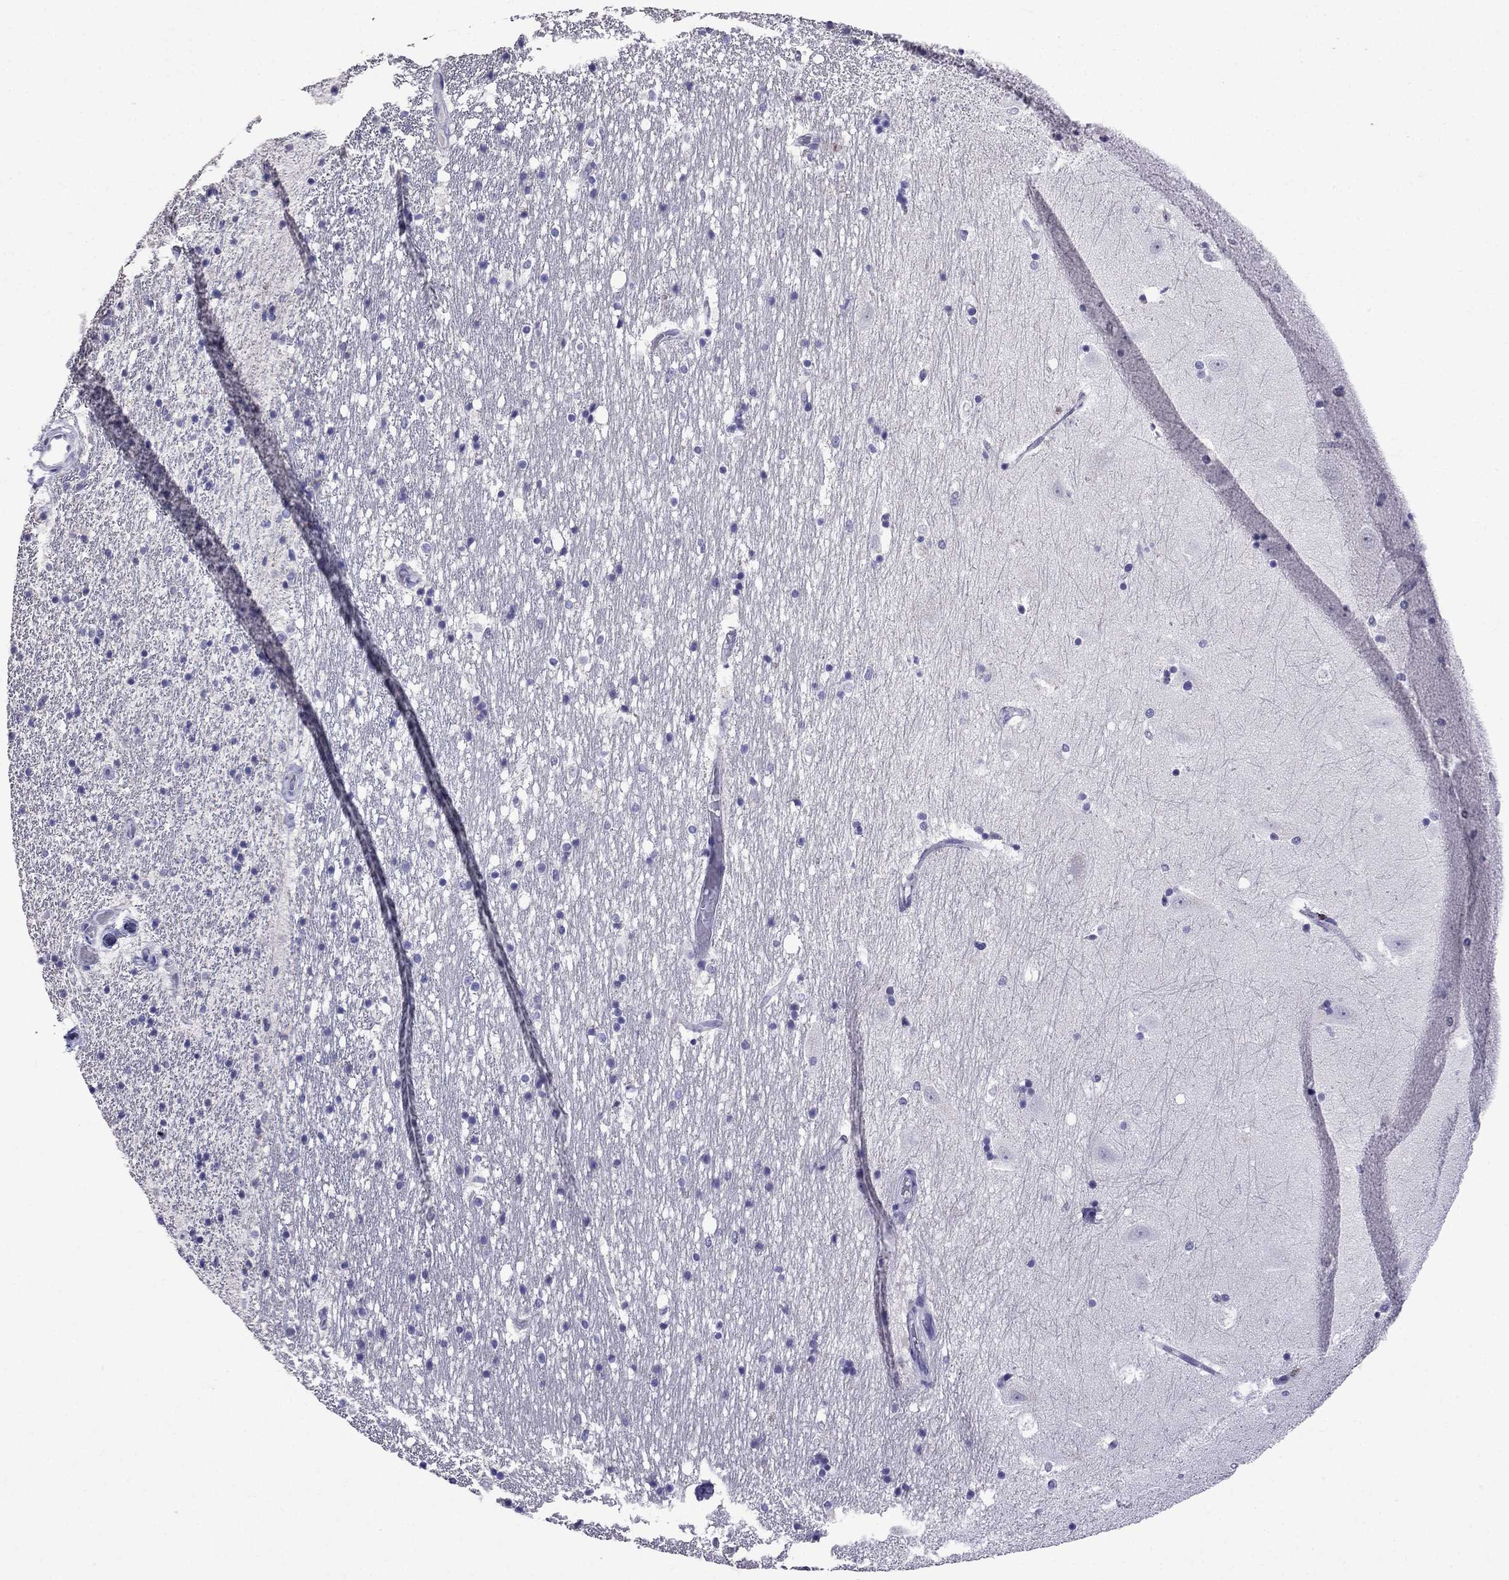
{"staining": {"intensity": "negative", "quantity": "none", "location": "none"}, "tissue": "hippocampus", "cell_type": "Glial cells", "image_type": "normal", "snomed": [{"axis": "morphology", "description": "Normal tissue, NOS"}, {"axis": "topography", "description": "Hippocampus"}], "caption": "Protein analysis of unremarkable hippocampus displays no significant positivity in glial cells.", "gene": "OLFM4", "patient": {"sex": "male", "age": 49}}